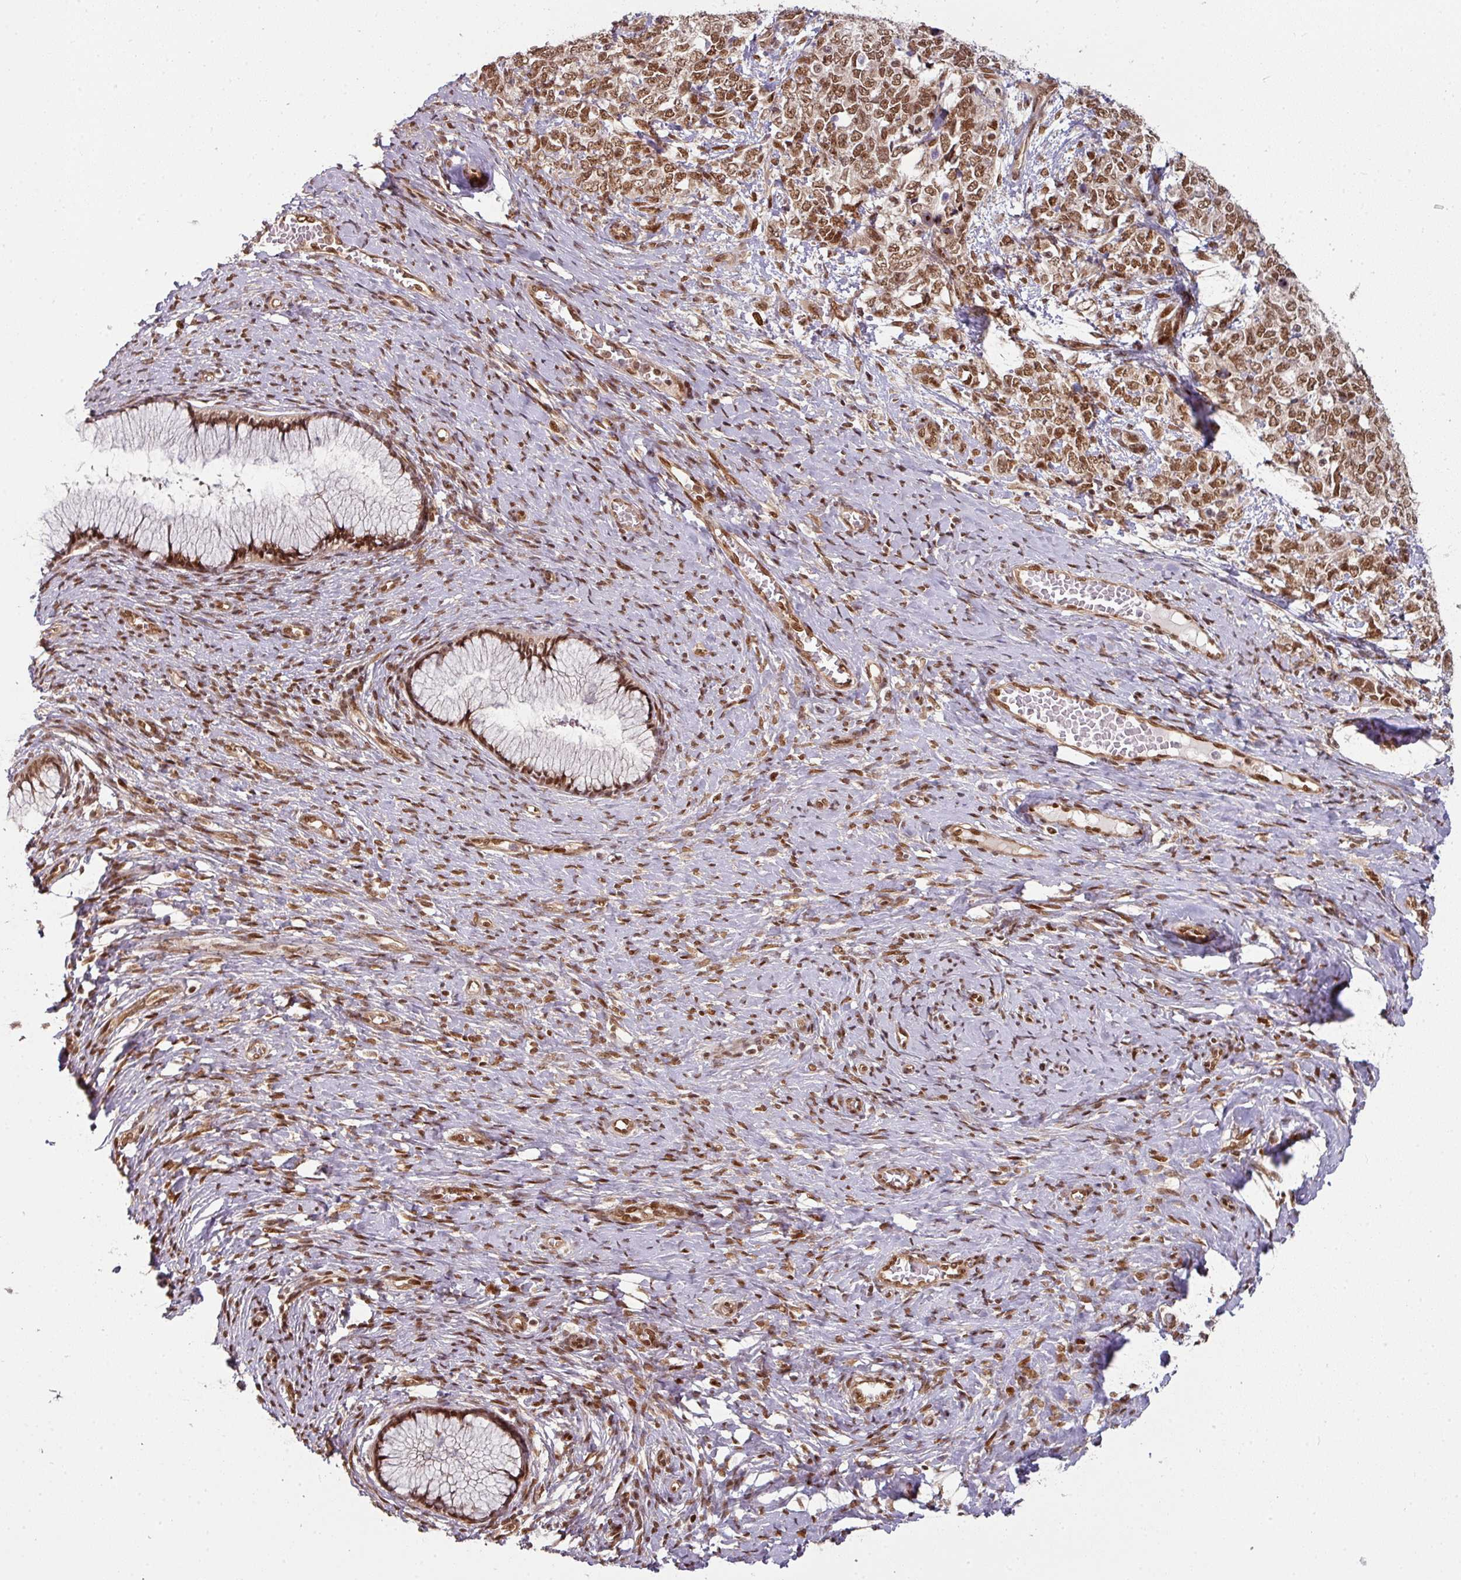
{"staining": {"intensity": "moderate", "quantity": ">75%", "location": "nuclear"}, "tissue": "cervical cancer", "cell_type": "Tumor cells", "image_type": "cancer", "snomed": [{"axis": "morphology", "description": "Squamous cell carcinoma, NOS"}, {"axis": "topography", "description": "Cervix"}], "caption": "Immunohistochemical staining of cervical cancer displays moderate nuclear protein staining in approximately >75% of tumor cells. The staining was performed using DAB, with brown indicating positive protein expression. Nuclei are stained blue with hematoxylin.", "gene": "SIK3", "patient": {"sex": "female", "age": 63}}